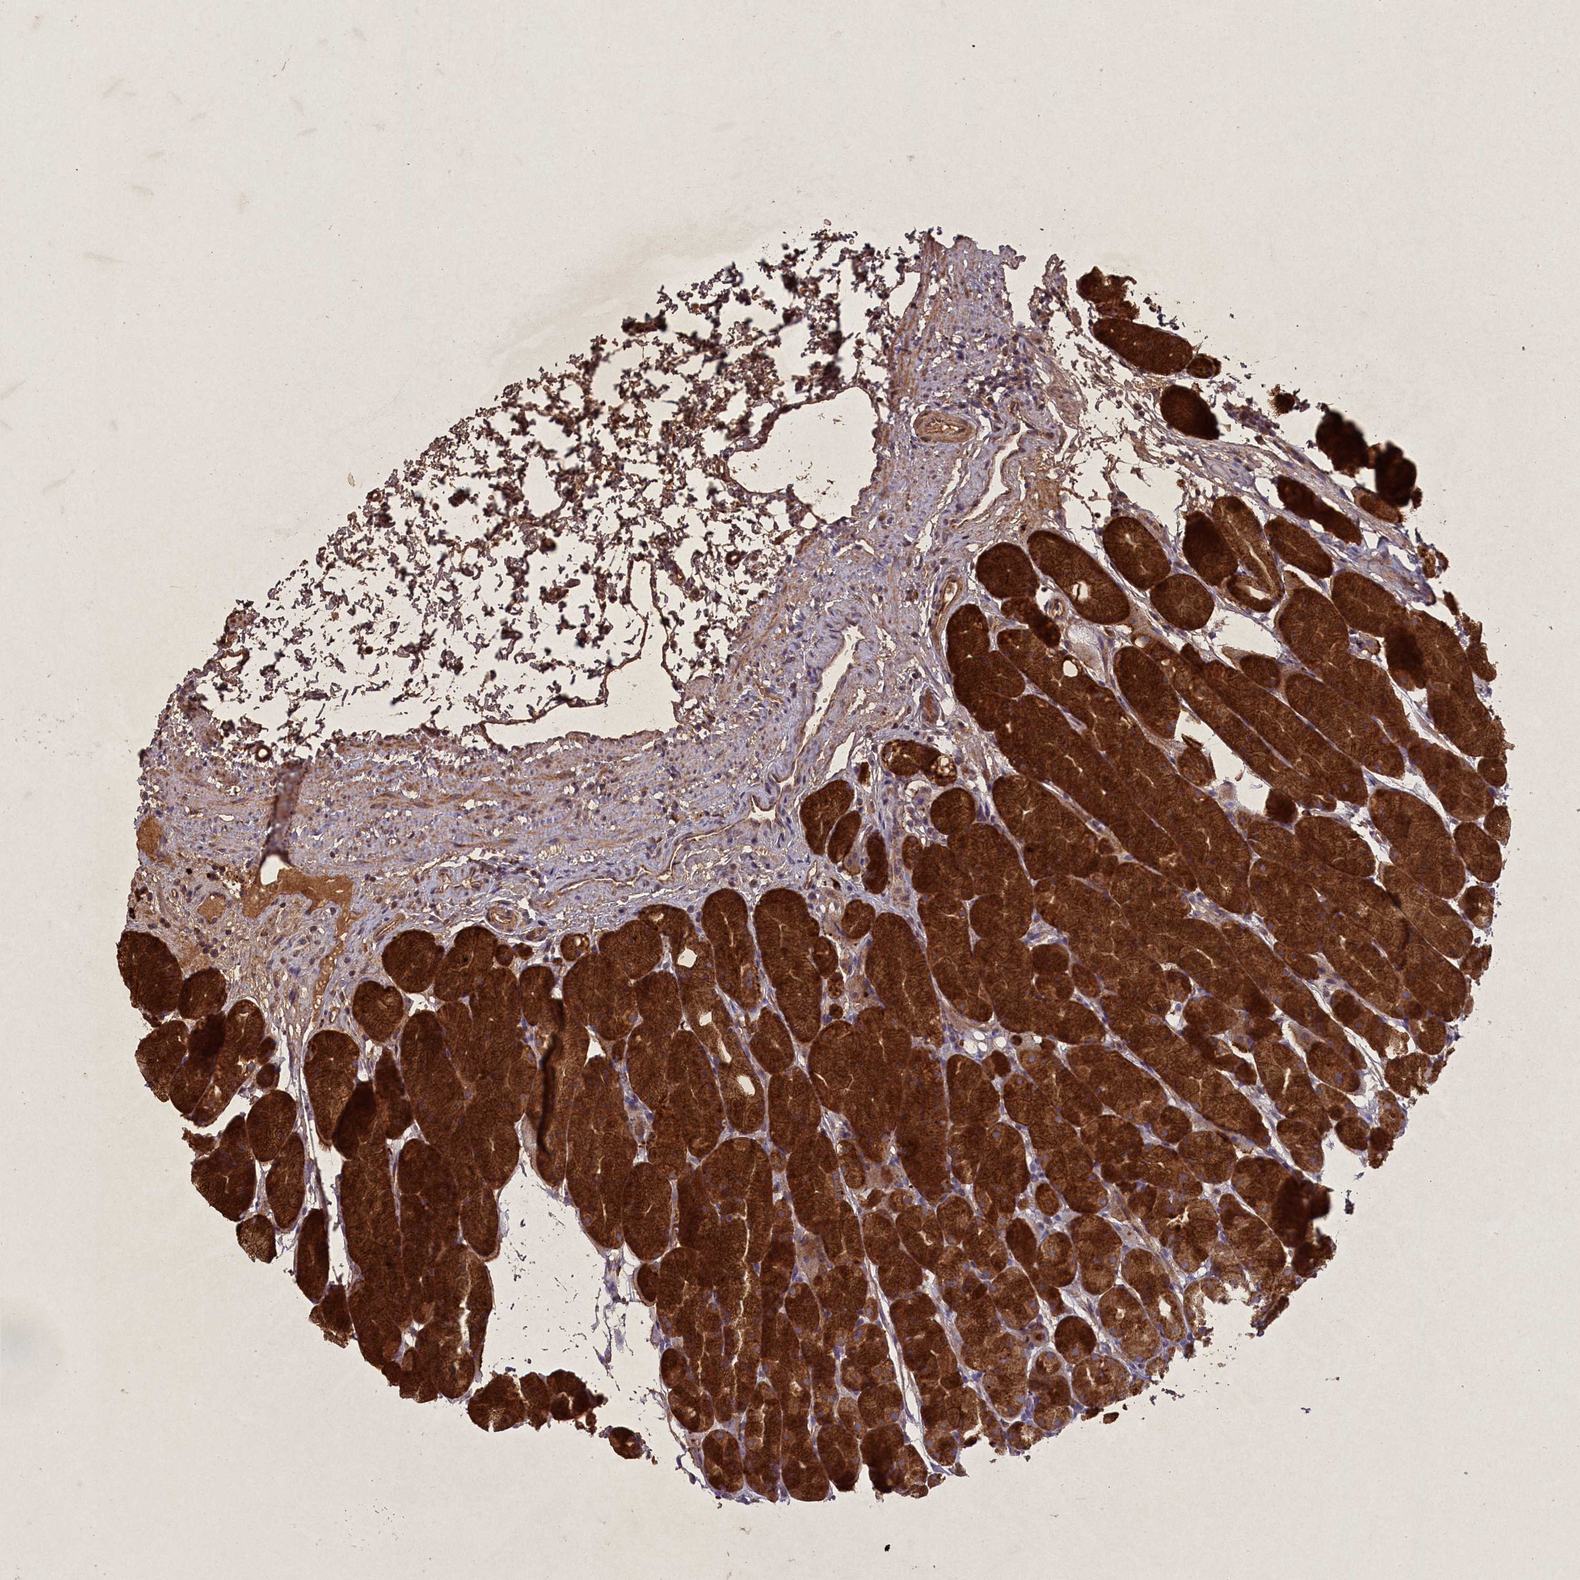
{"staining": {"intensity": "strong", "quantity": ">75%", "location": "cytoplasmic/membranous"}, "tissue": "stomach", "cell_type": "Glandular cells", "image_type": "normal", "snomed": [{"axis": "morphology", "description": "Normal tissue, NOS"}, {"axis": "topography", "description": "Stomach, upper"}, {"axis": "topography", "description": "Stomach"}], "caption": "Approximately >75% of glandular cells in benign stomach show strong cytoplasmic/membranous protein expression as visualized by brown immunohistochemical staining.", "gene": "CIAO2B", "patient": {"sex": "male", "age": 47}}